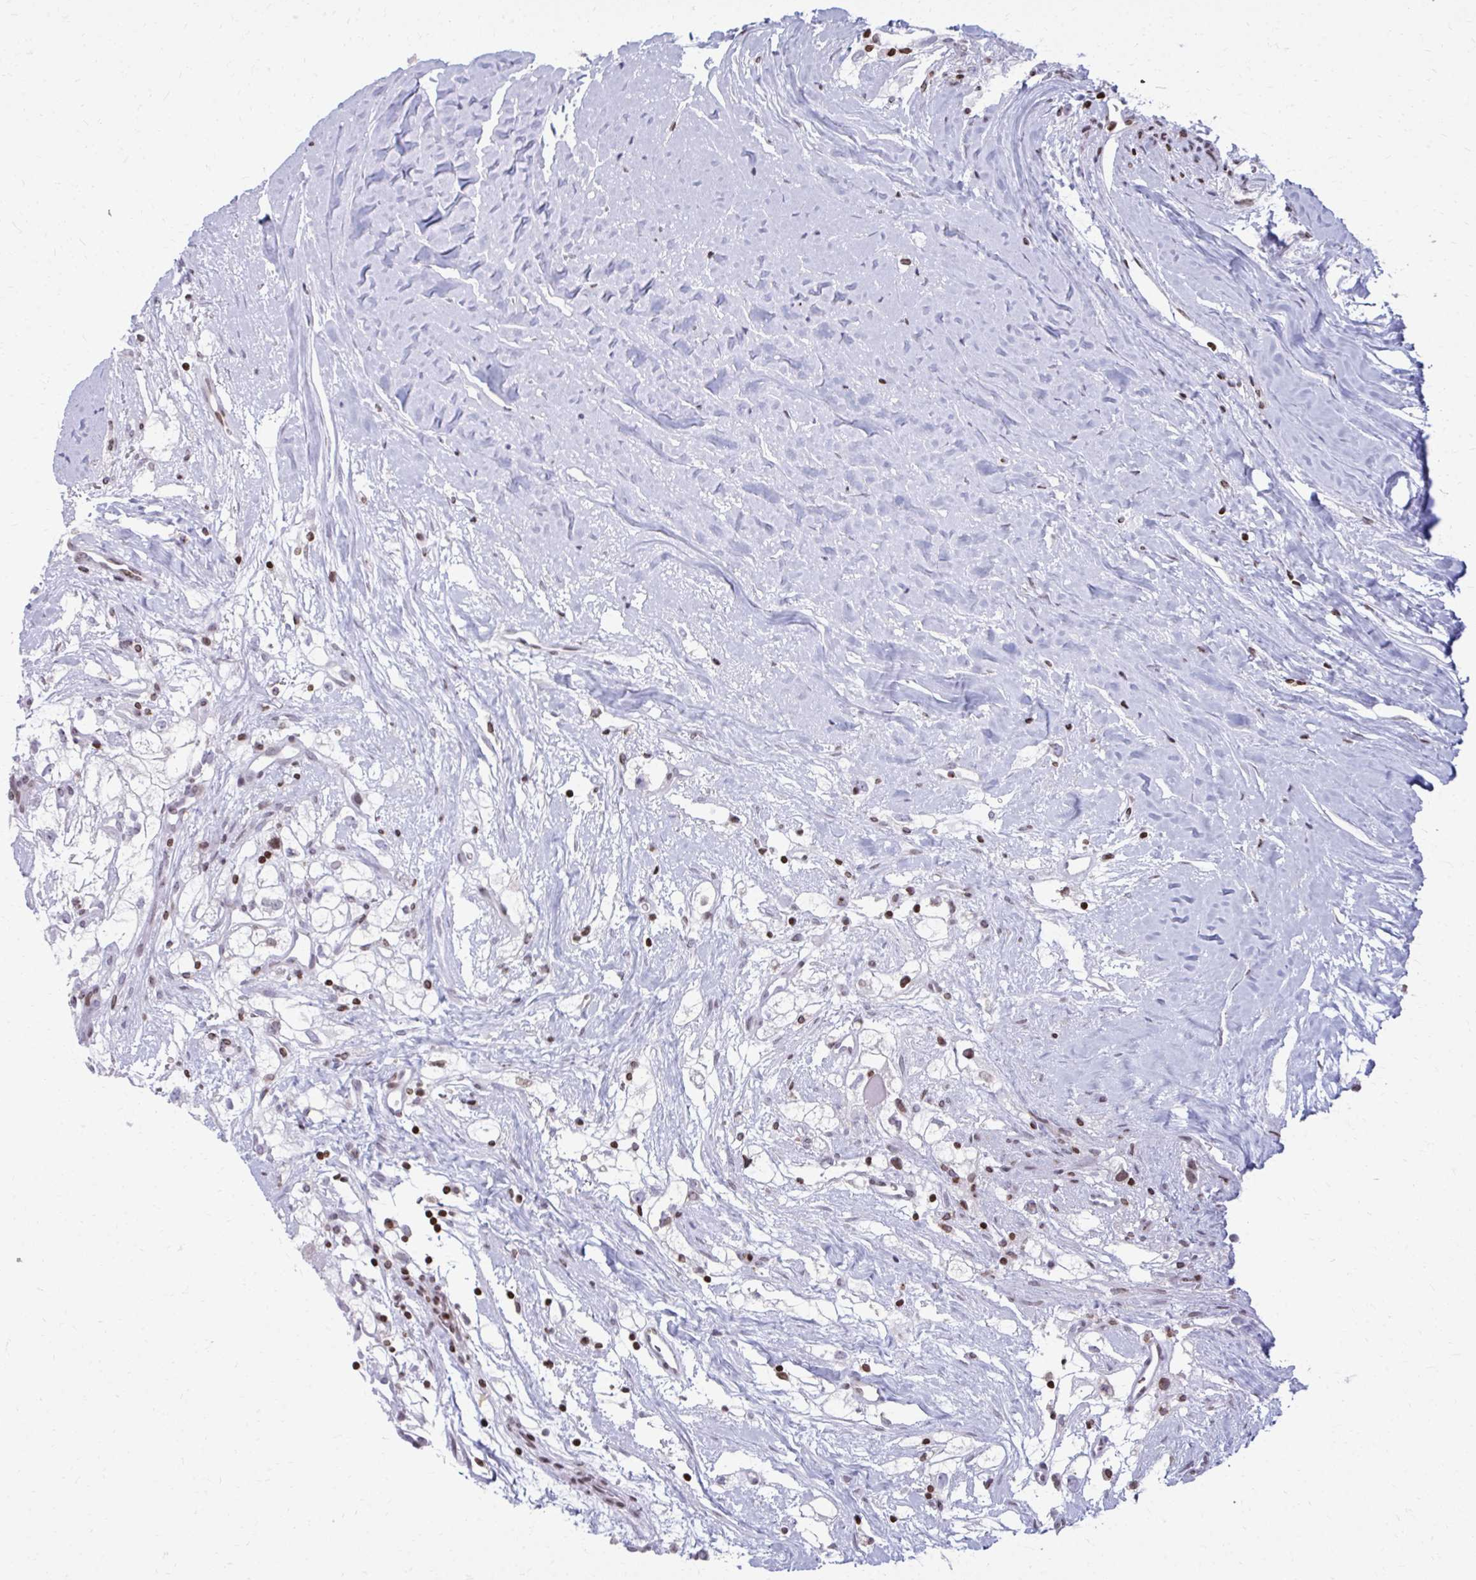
{"staining": {"intensity": "weak", "quantity": "<25%", "location": "nuclear"}, "tissue": "renal cancer", "cell_type": "Tumor cells", "image_type": "cancer", "snomed": [{"axis": "morphology", "description": "Adenocarcinoma, NOS"}, {"axis": "topography", "description": "Kidney"}], "caption": "Human renal cancer (adenocarcinoma) stained for a protein using immunohistochemistry (IHC) demonstrates no positivity in tumor cells.", "gene": "AP5M1", "patient": {"sex": "male", "age": 59}}